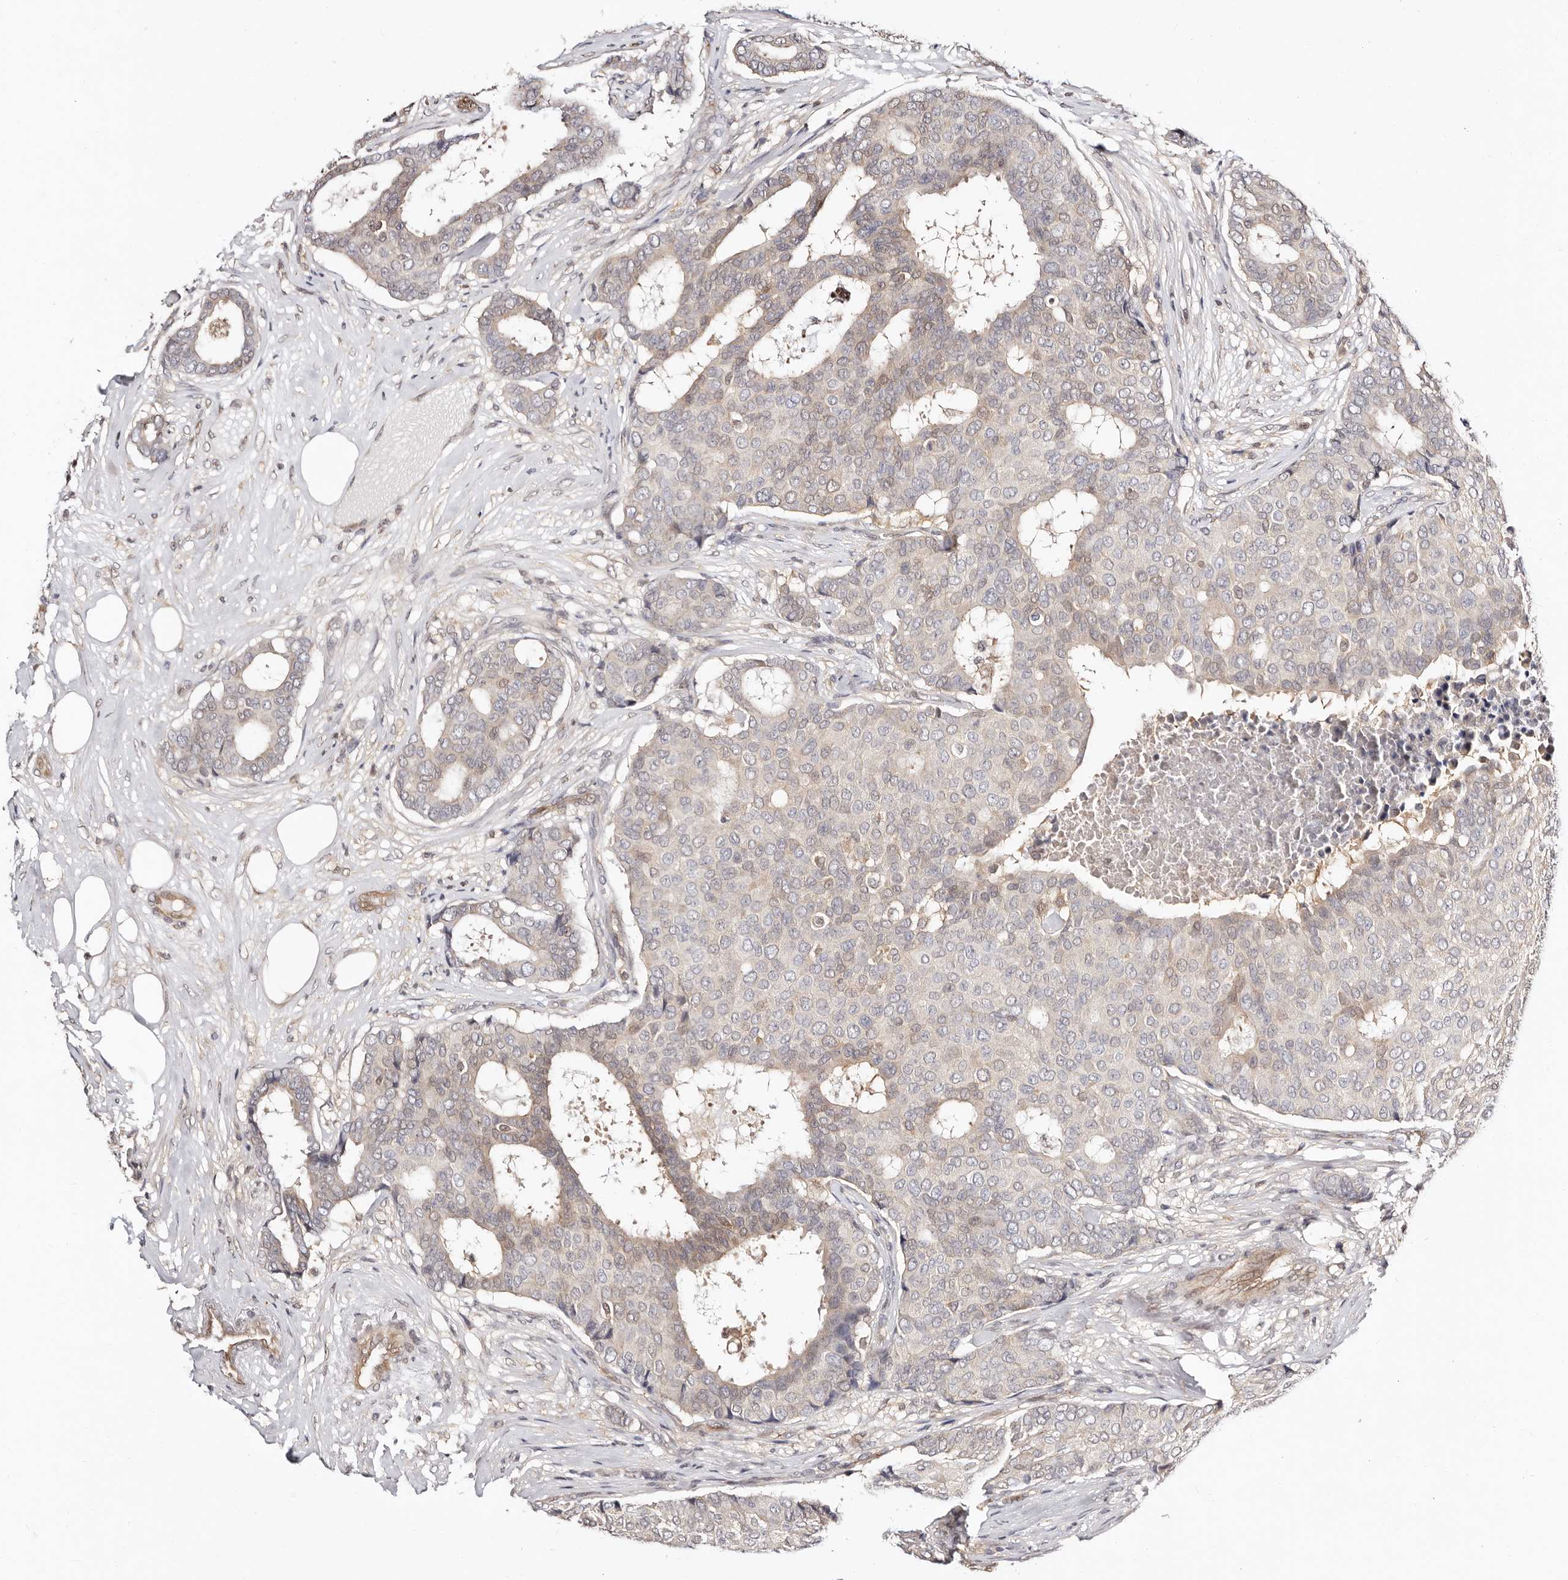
{"staining": {"intensity": "weak", "quantity": "<25%", "location": "cytoplasmic/membranous"}, "tissue": "breast cancer", "cell_type": "Tumor cells", "image_type": "cancer", "snomed": [{"axis": "morphology", "description": "Duct carcinoma"}, {"axis": "topography", "description": "Breast"}], "caption": "High magnification brightfield microscopy of breast invasive ductal carcinoma stained with DAB (3,3'-diaminobenzidine) (brown) and counterstained with hematoxylin (blue): tumor cells show no significant staining. The staining is performed using DAB (3,3'-diaminobenzidine) brown chromogen with nuclei counter-stained in using hematoxylin.", "gene": "STAT5A", "patient": {"sex": "female", "age": 75}}